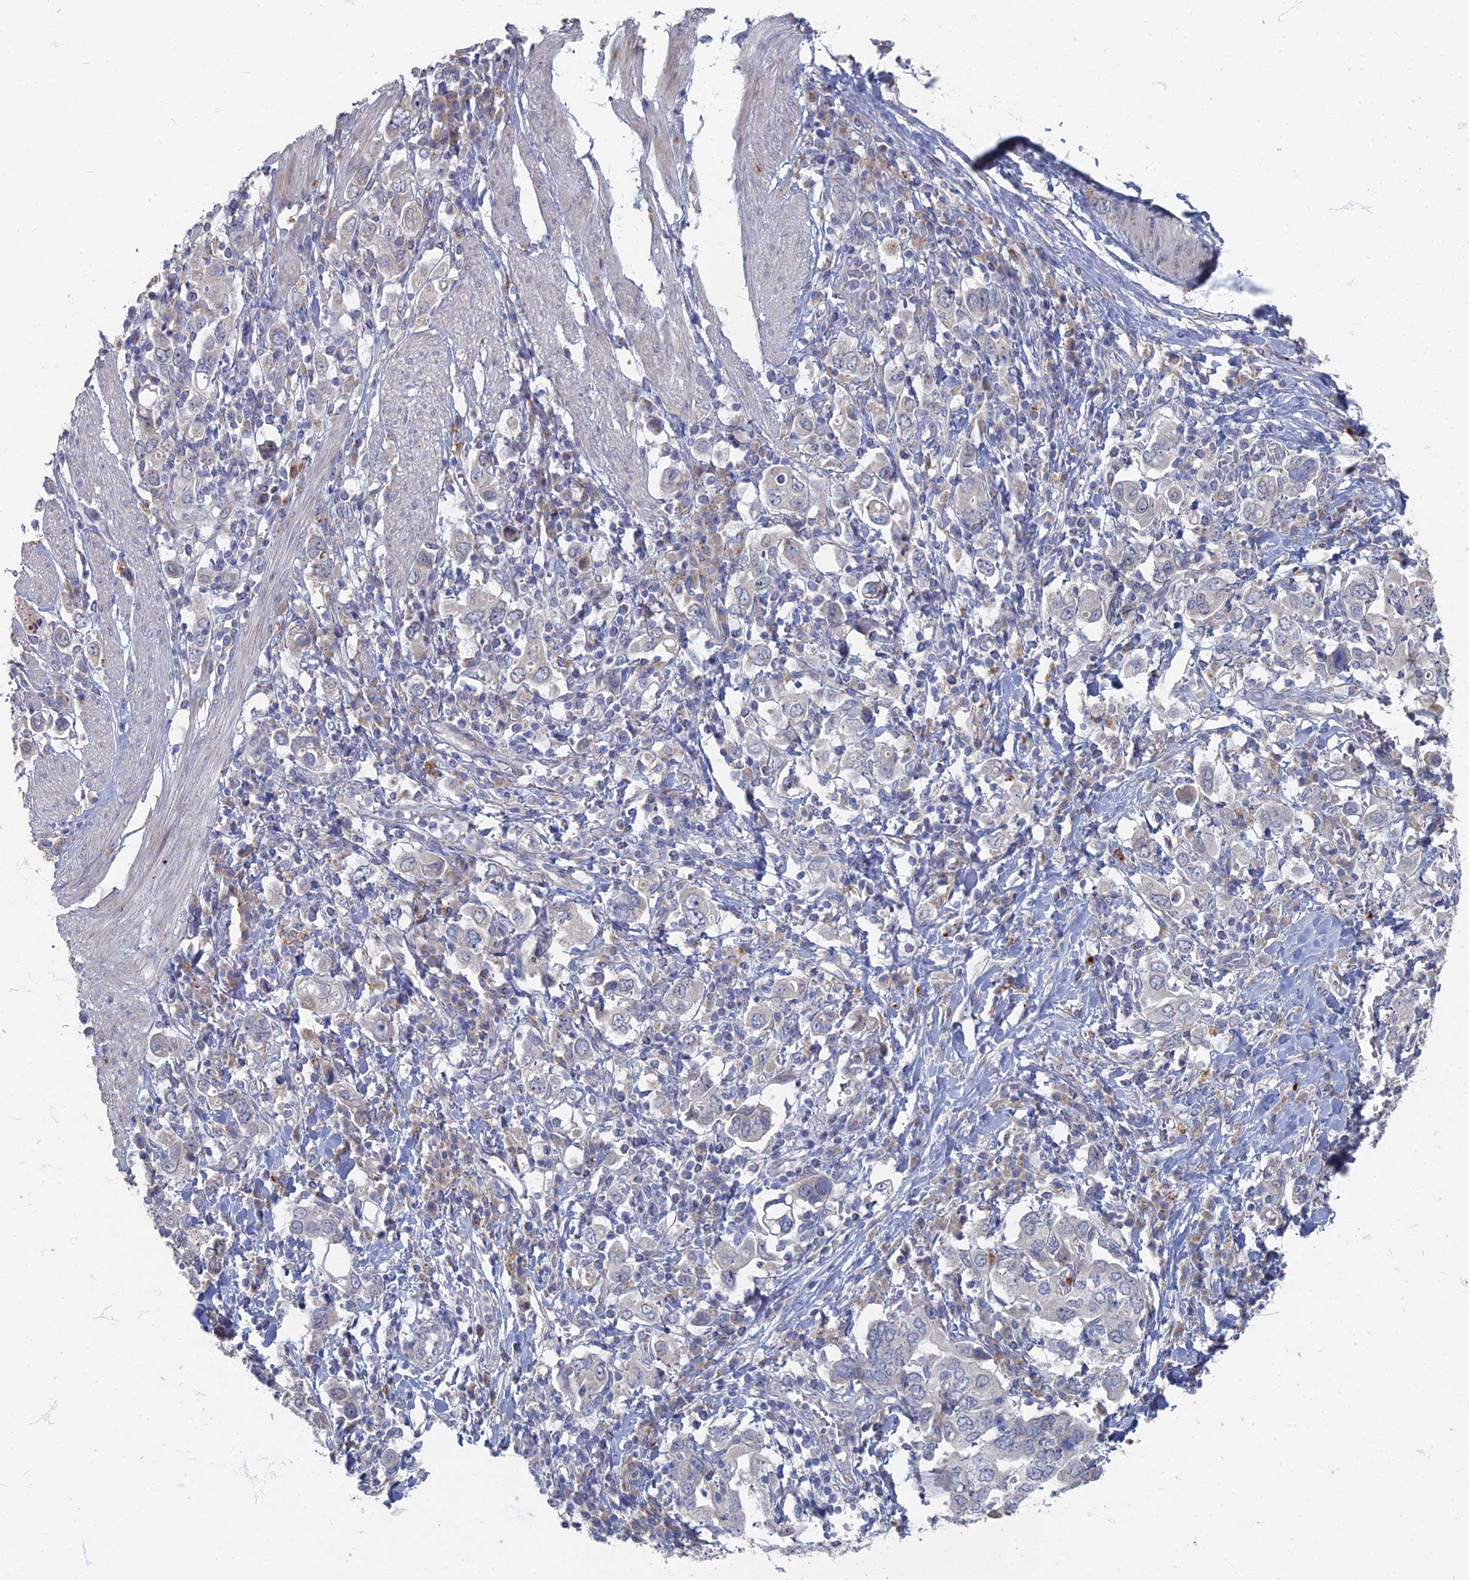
{"staining": {"intensity": "negative", "quantity": "none", "location": "none"}, "tissue": "stomach cancer", "cell_type": "Tumor cells", "image_type": "cancer", "snomed": [{"axis": "morphology", "description": "Adenocarcinoma, NOS"}, {"axis": "topography", "description": "Stomach, upper"}], "caption": "An IHC image of stomach cancer (adenocarcinoma) is shown. There is no staining in tumor cells of stomach cancer (adenocarcinoma). (DAB immunohistochemistry (IHC) visualized using brightfield microscopy, high magnification).", "gene": "TMEM128", "patient": {"sex": "male", "age": 62}}